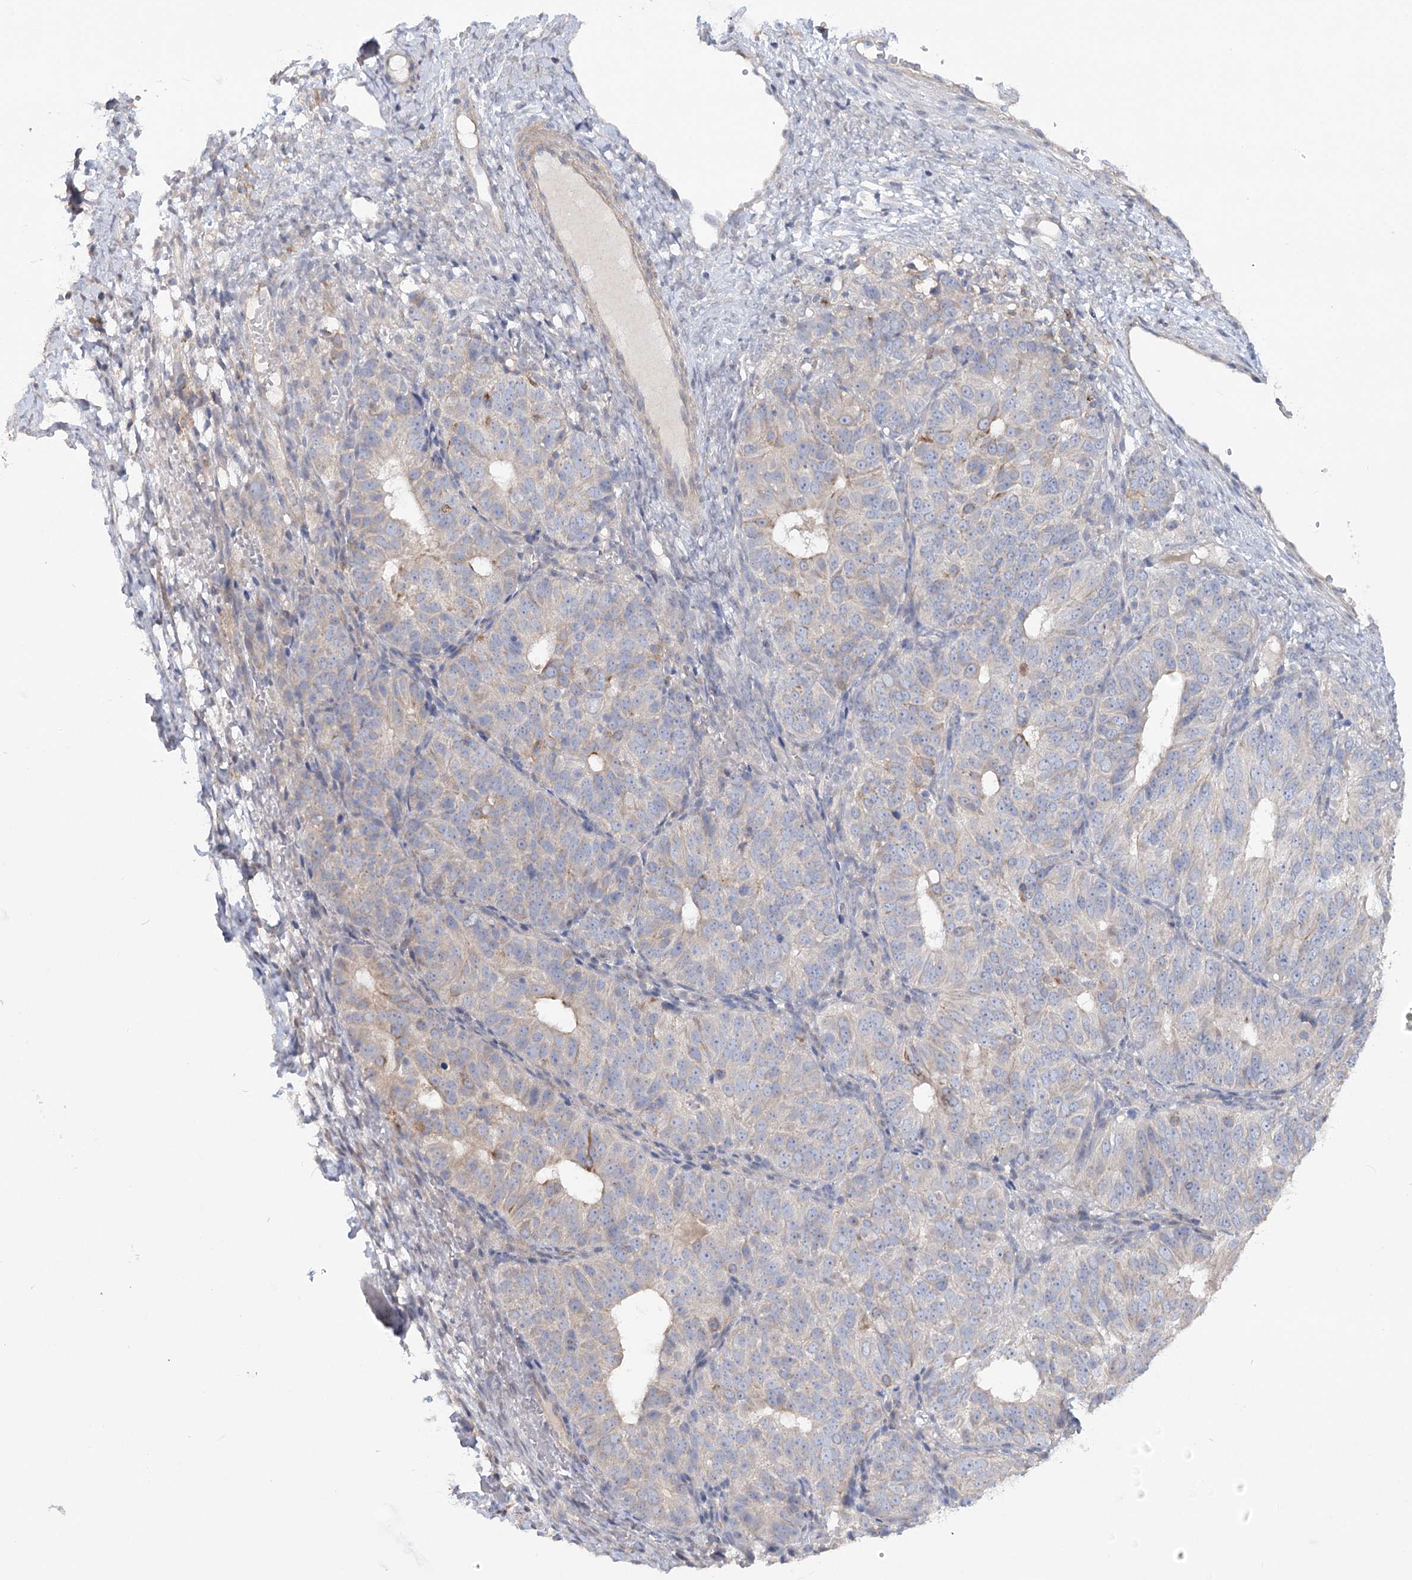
{"staining": {"intensity": "negative", "quantity": "none", "location": "none"}, "tissue": "ovarian cancer", "cell_type": "Tumor cells", "image_type": "cancer", "snomed": [{"axis": "morphology", "description": "Carcinoma, endometroid"}, {"axis": "topography", "description": "Ovary"}], "caption": "The immunohistochemistry (IHC) photomicrograph has no significant positivity in tumor cells of ovarian cancer (endometroid carcinoma) tissue.", "gene": "SCN11A", "patient": {"sex": "female", "age": 51}}